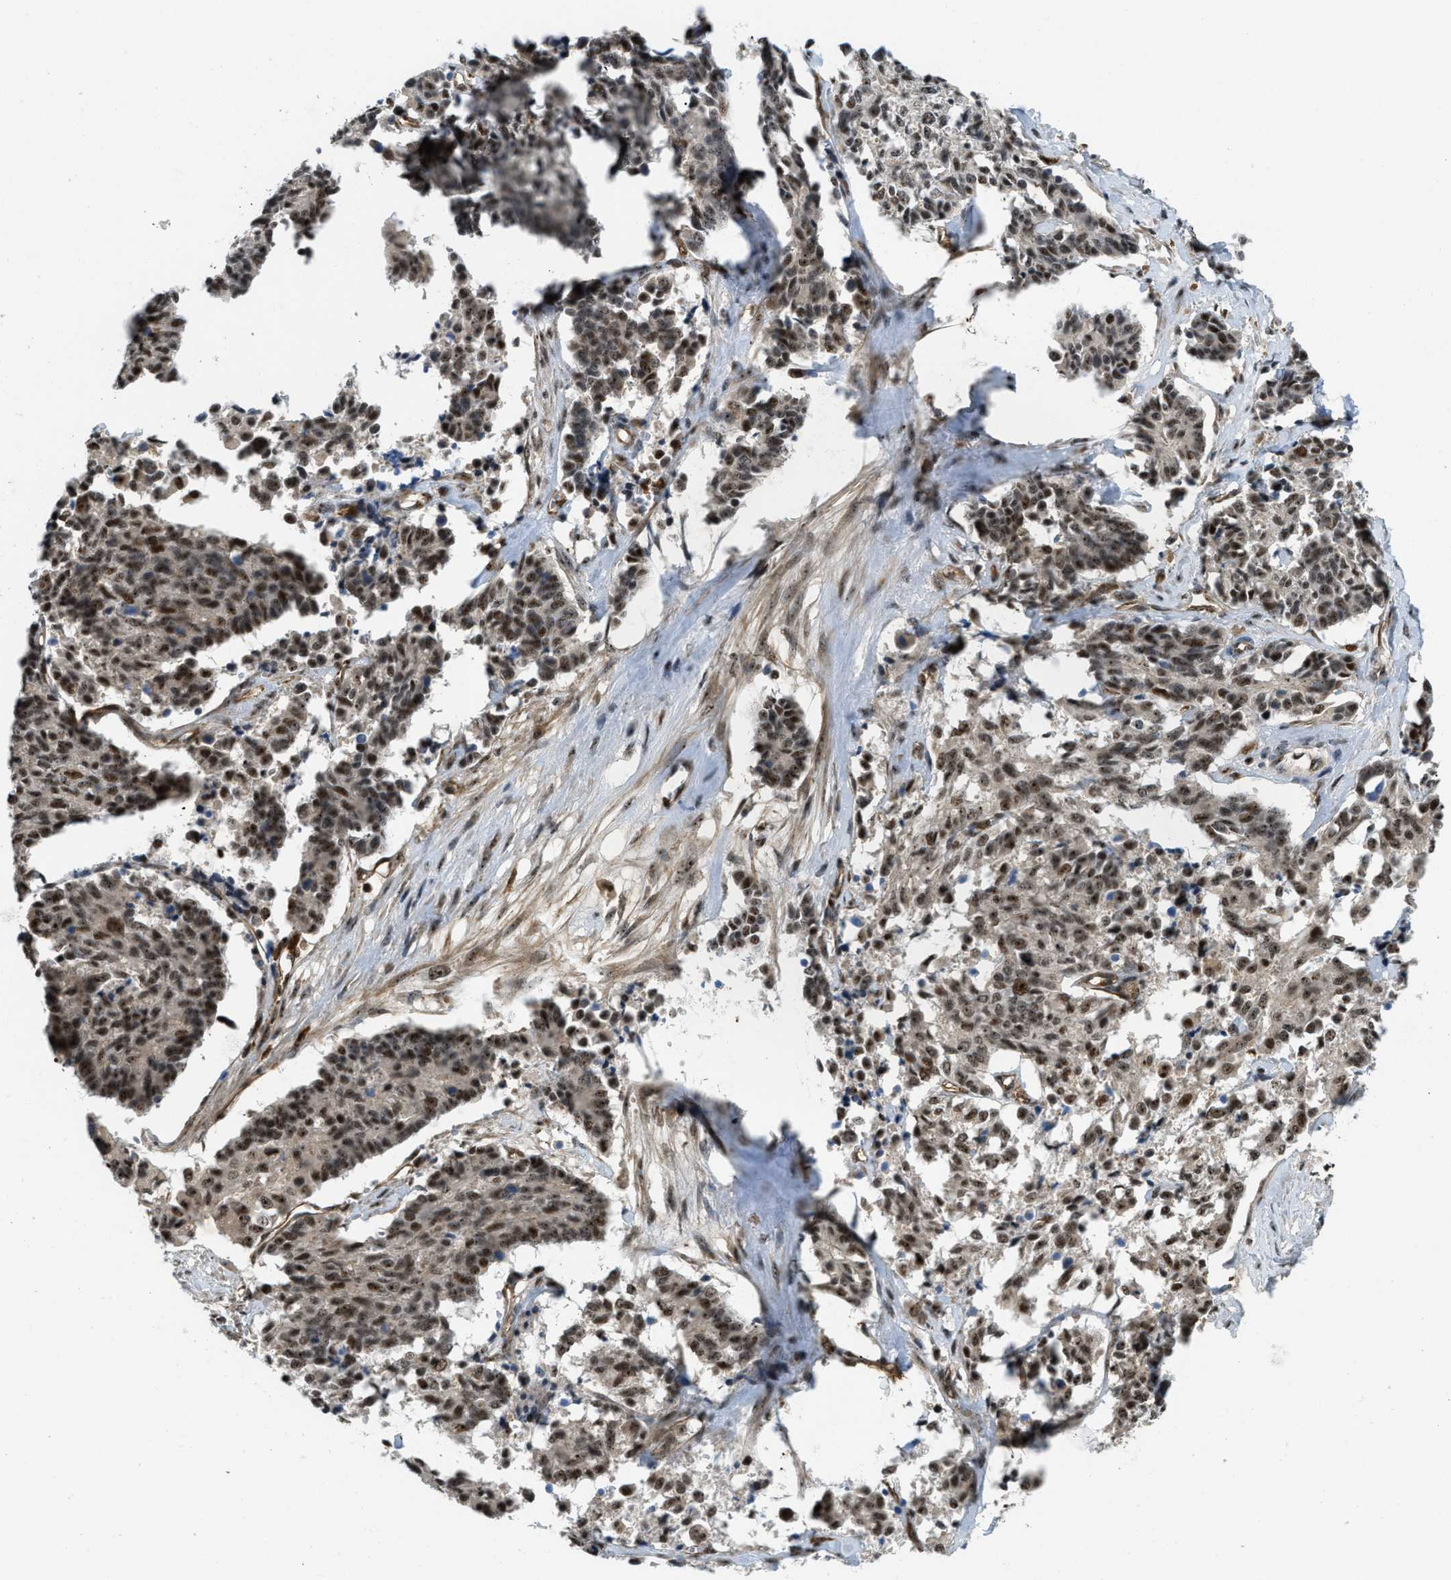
{"staining": {"intensity": "moderate", "quantity": ">75%", "location": "nuclear"}, "tissue": "cervical cancer", "cell_type": "Tumor cells", "image_type": "cancer", "snomed": [{"axis": "morphology", "description": "Squamous cell carcinoma, NOS"}, {"axis": "topography", "description": "Cervix"}], "caption": "Brown immunohistochemical staining in human cervical cancer shows moderate nuclear expression in approximately >75% of tumor cells.", "gene": "E2F1", "patient": {"sex": "female", "age": 35}}